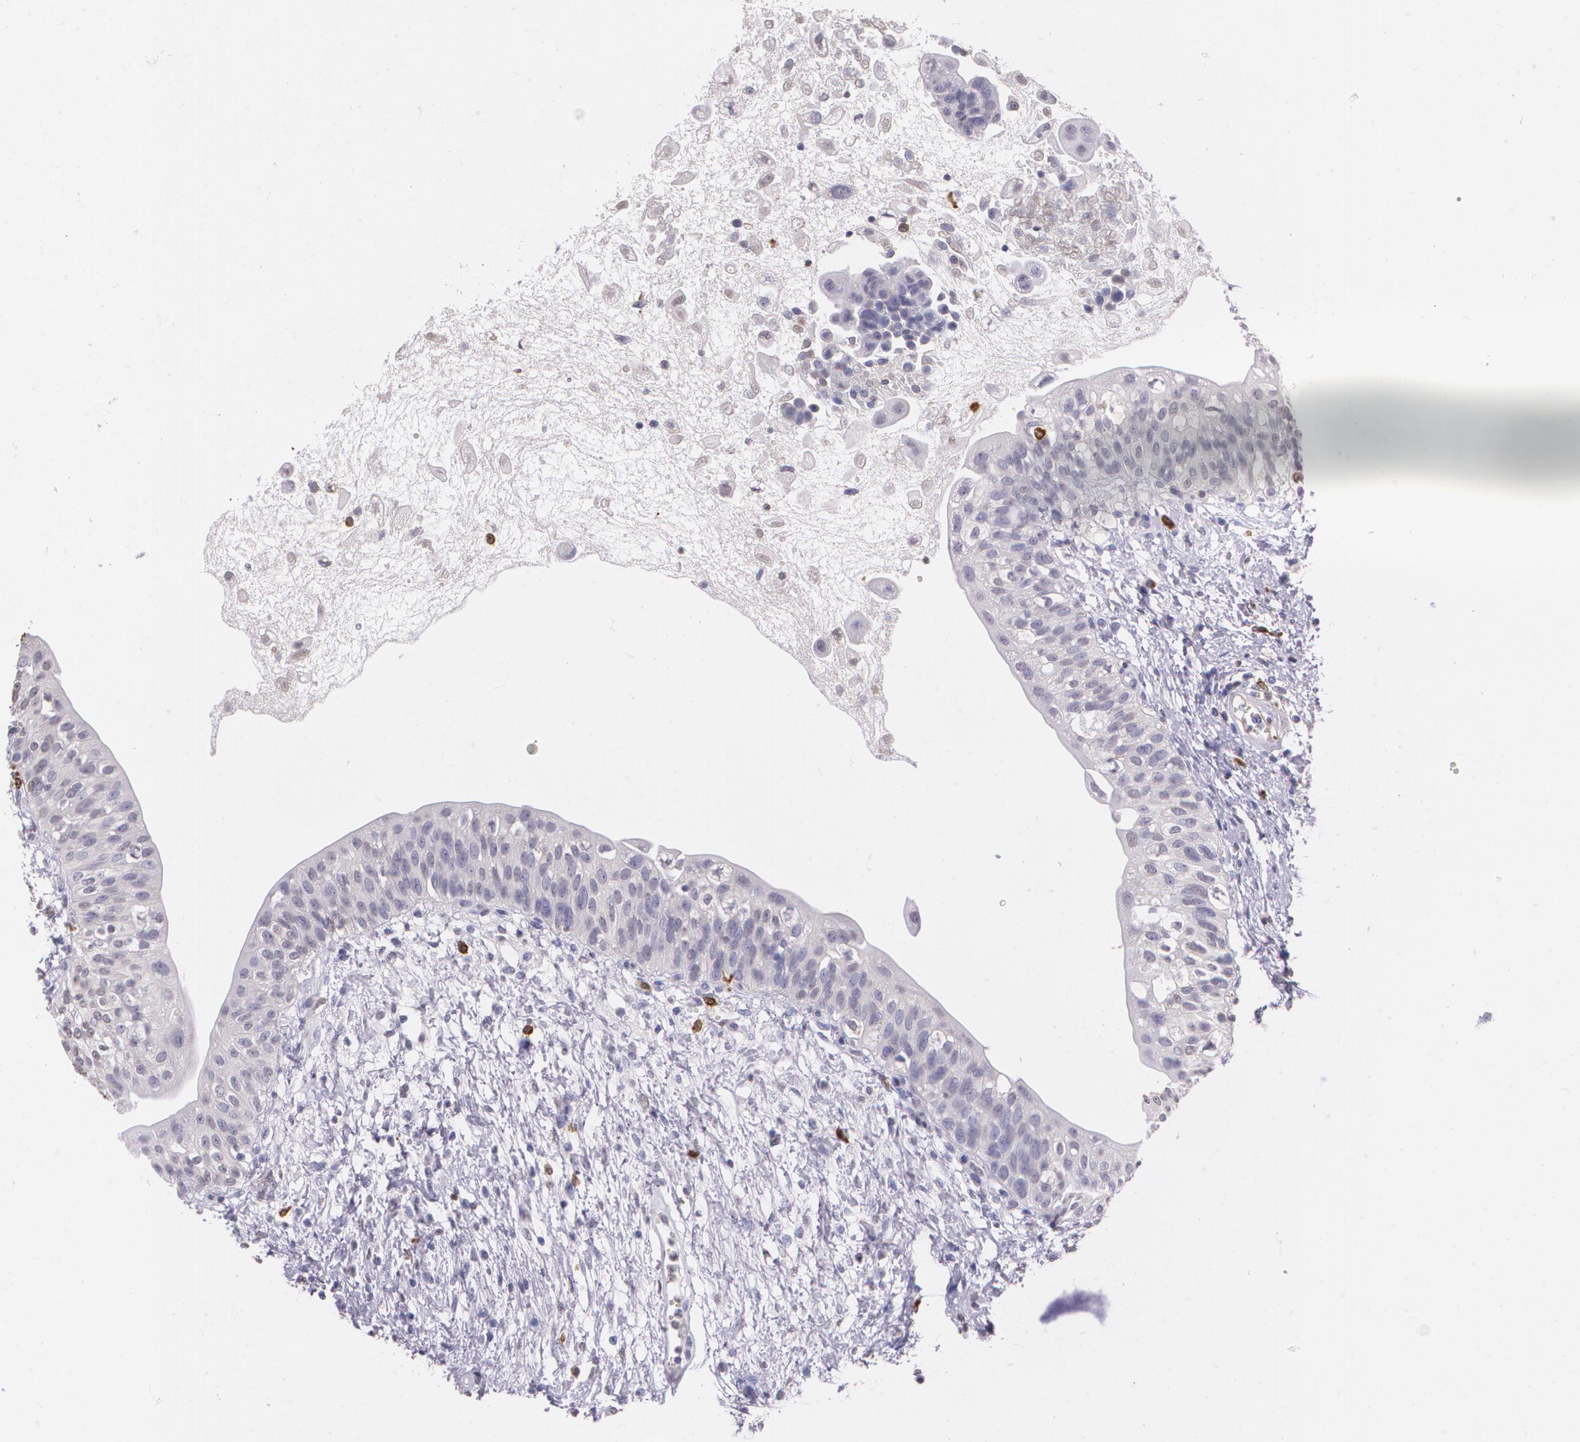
{"staining": {"intensity": "negative", "quantity": "none", "location": "none"}, "tissue": "urinary bladder", "cell_type": "Urothelial cells", "image_type": "normal", "snomed": [{"axis": "morphology", "description": "Normal tissue, NOS"}, {"axis": "topography", "description": "Urinary bladder"}], "caption": "High magnification brightfield microscopy of benign urinary bladder stained with DAB (brown) and counterstained with hematoxylin (blue): urothelial cells show no significant staining.", "gene": "RTN1", "patient": {"sex": "female", "age": 55}}